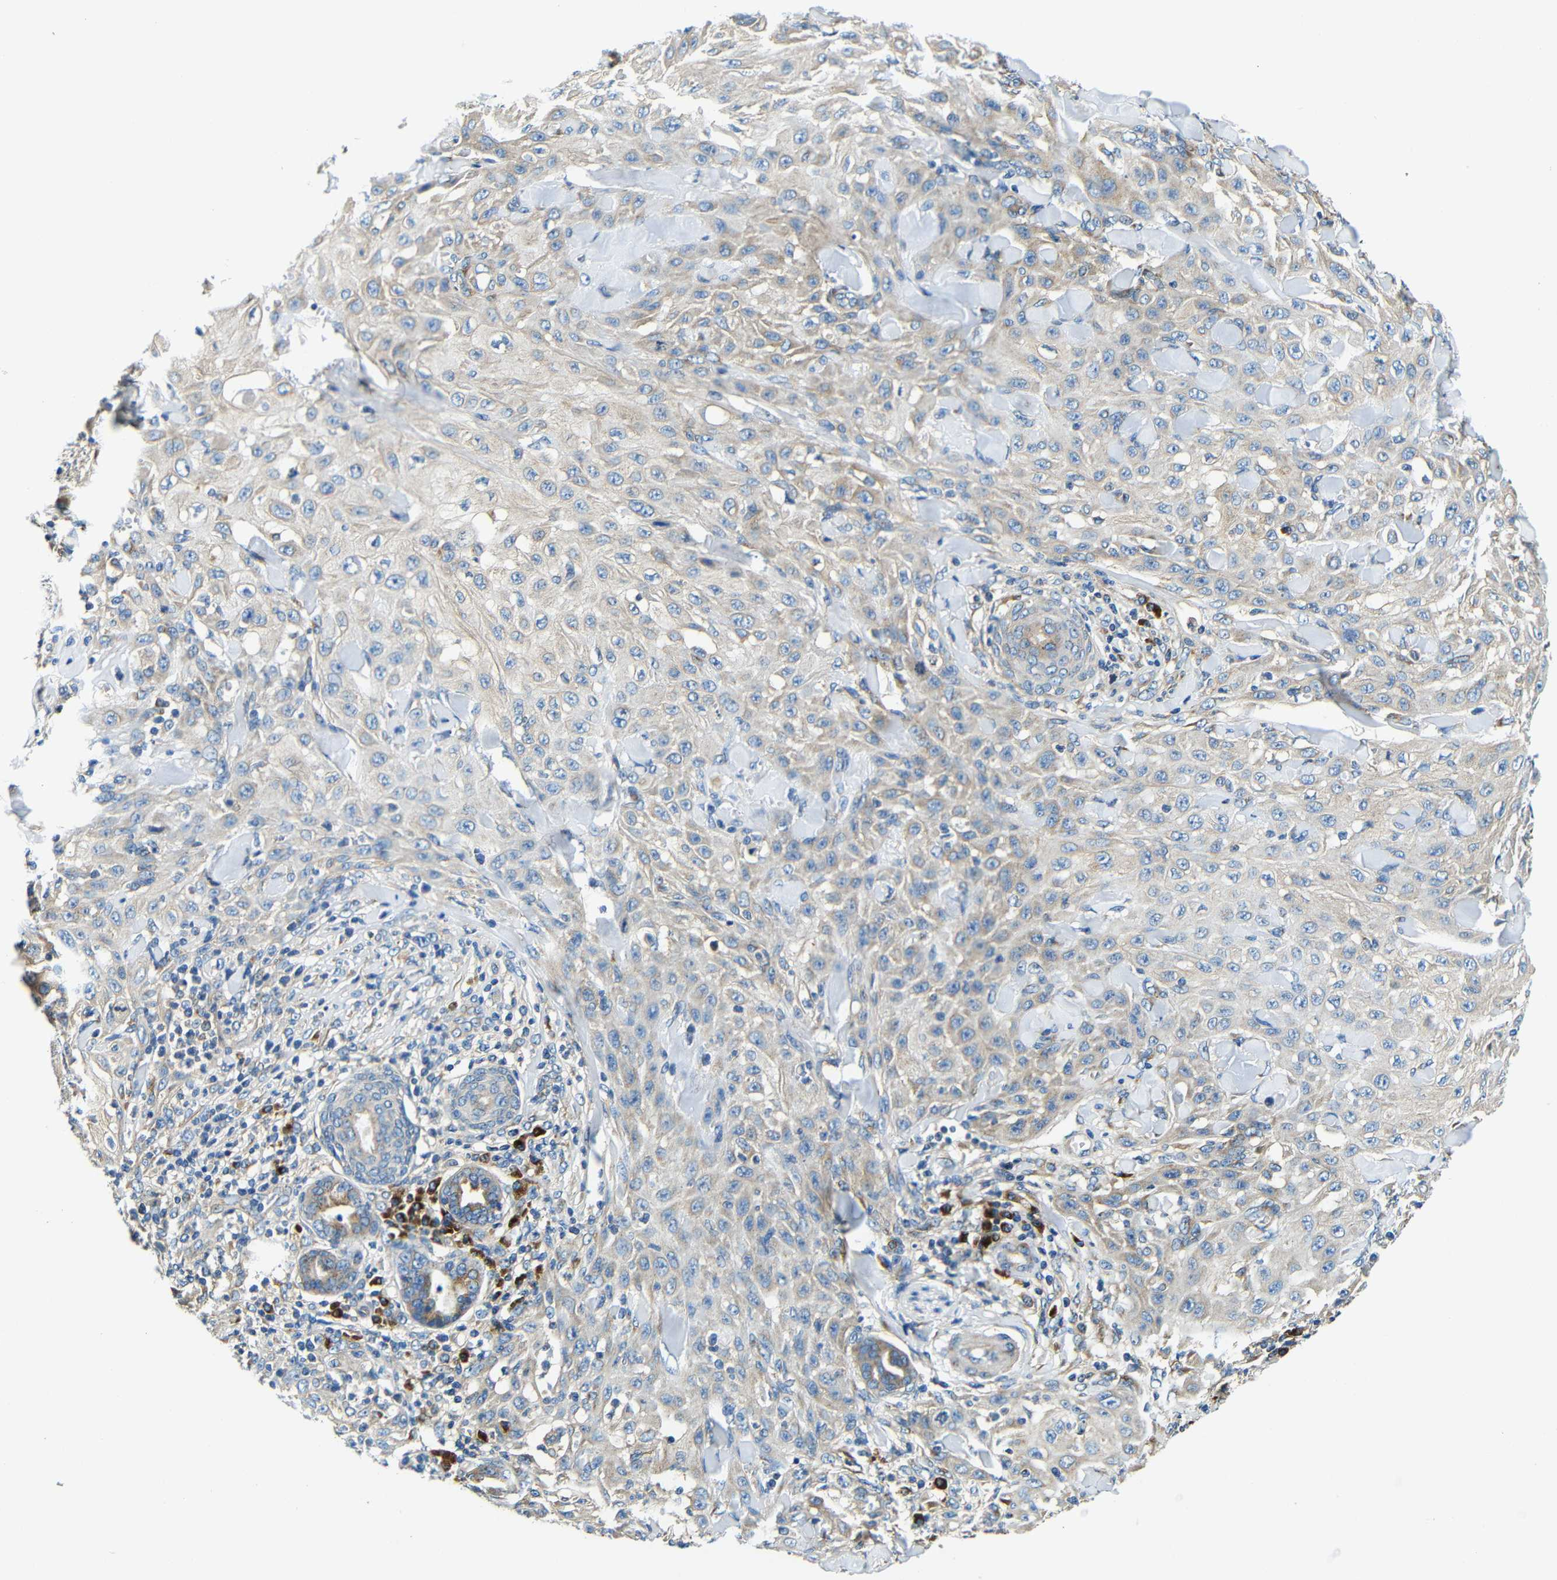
{"staining": {"intensity": "moderate", "quantity": ">75%", "location": "cytoplasmic/membranous"}, "tissue": "skin cancer", "cell_type": "Tumor cells", "image_type": "cancer", "snomed": [{"axis": "morphology", "description": "Squamous cell carcinoma, NOS"}, {"axis": "topography", "description": "Skin"}], "caption": "This micrograph shows skin squamous cell carcinoma stained with IHC to label a protein in brown. The cytoplasmic/membranous of tumor cells show moderate positivity for the protein. Nuclei are counter-stained blue.", "gene": "USO1", "patient": {"sex": "male", "age": 24}}